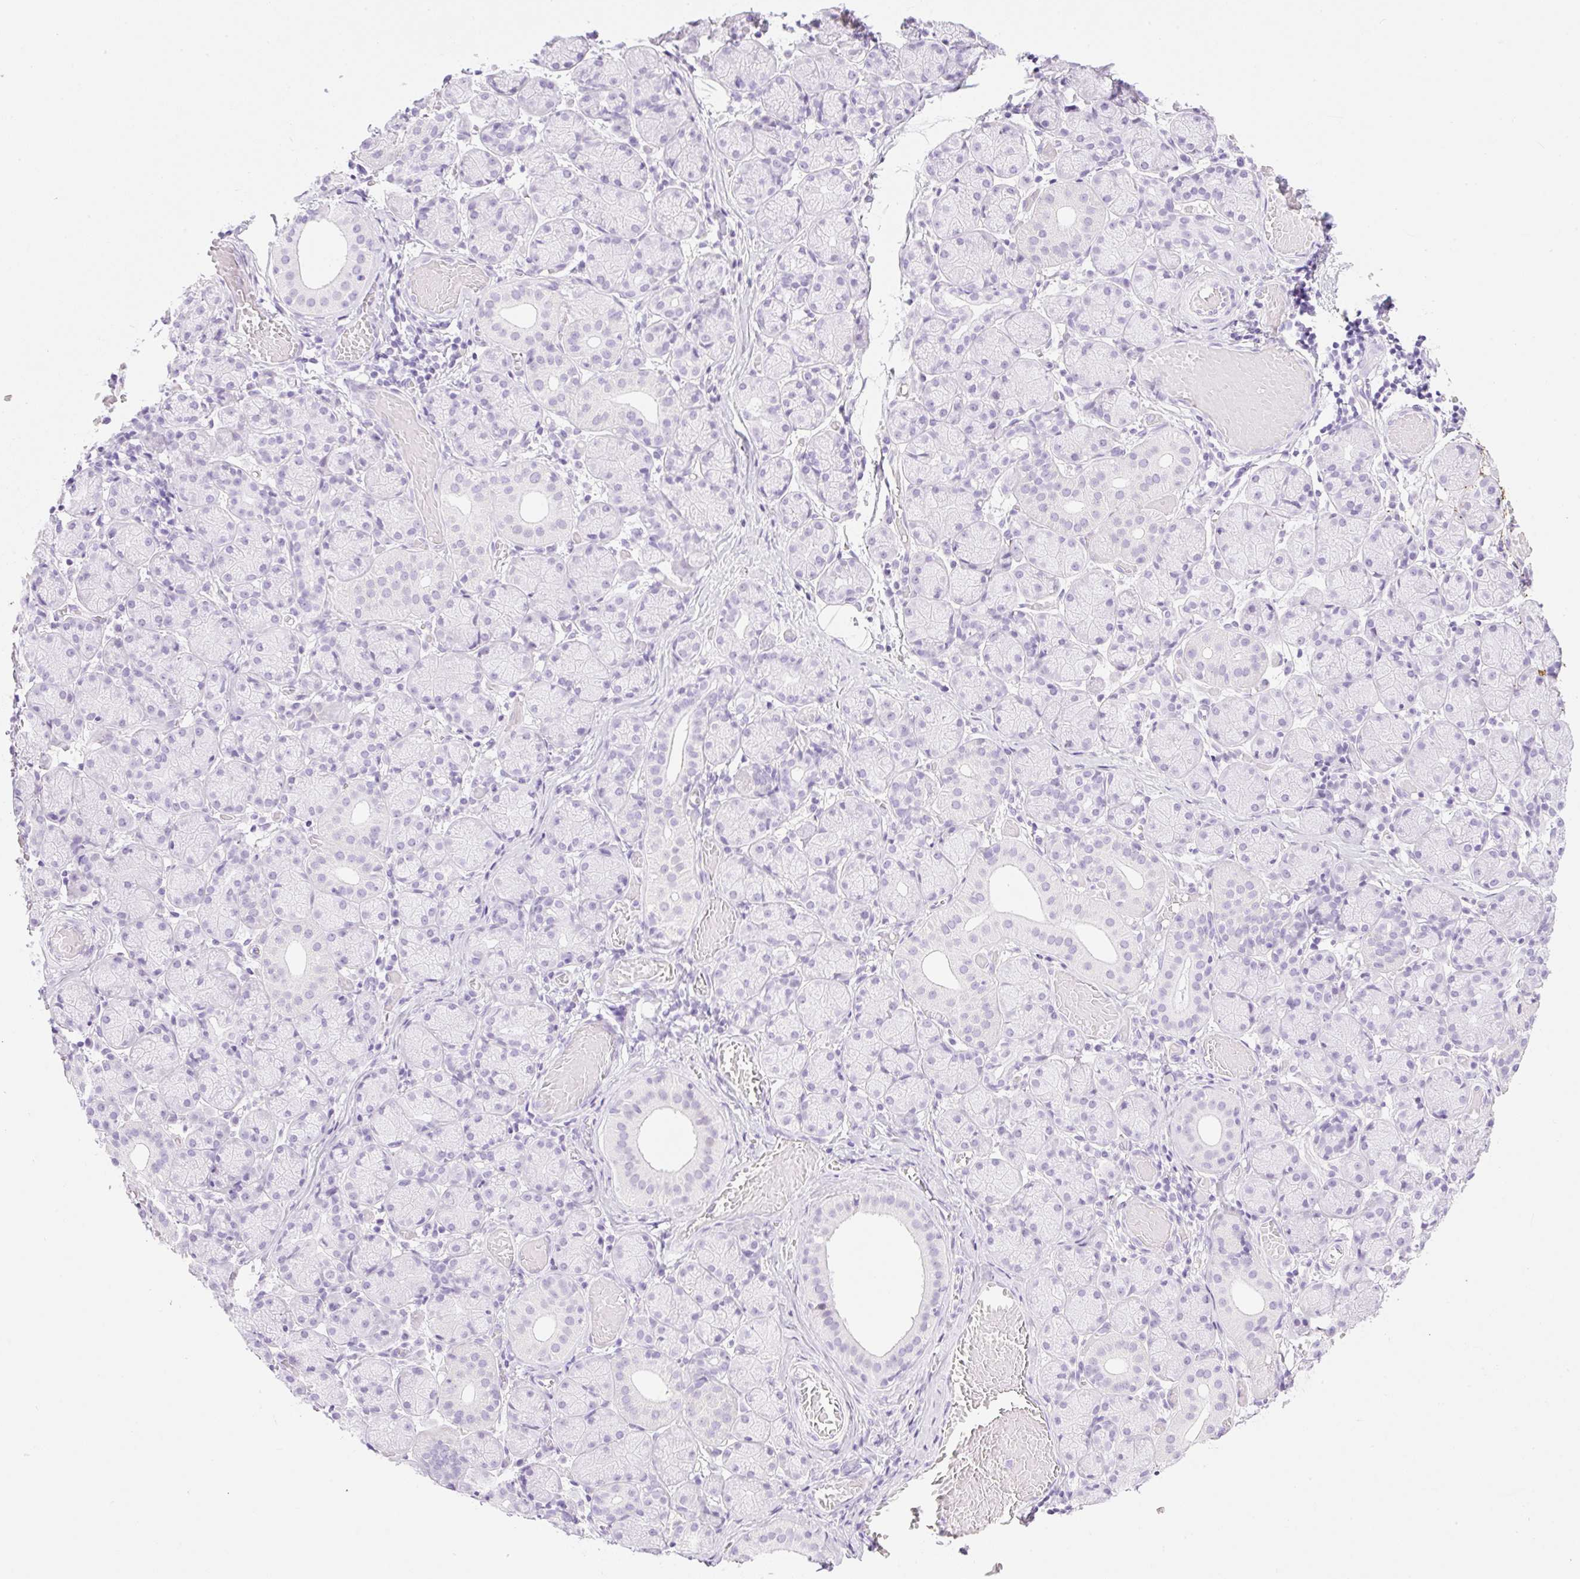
{"staining": {"intensity": "negative", "quantity": "none", "location": "none"}, "tissue": "salivary gland", "cell_type": "Glandular cells", "image_type": "normal", "snomed": [{"axis": "morphology", "description": "Normal tissue, NOS"}, {"axis": "topography", "description": "Salivary gland"}], "caption": "The immunohistochemistry (IHC) photomicrograph has no significant positivity in glandular cells of salivary gland.", "gene": "SPRR4", "patient": {"sex": "female", "age": 24}}